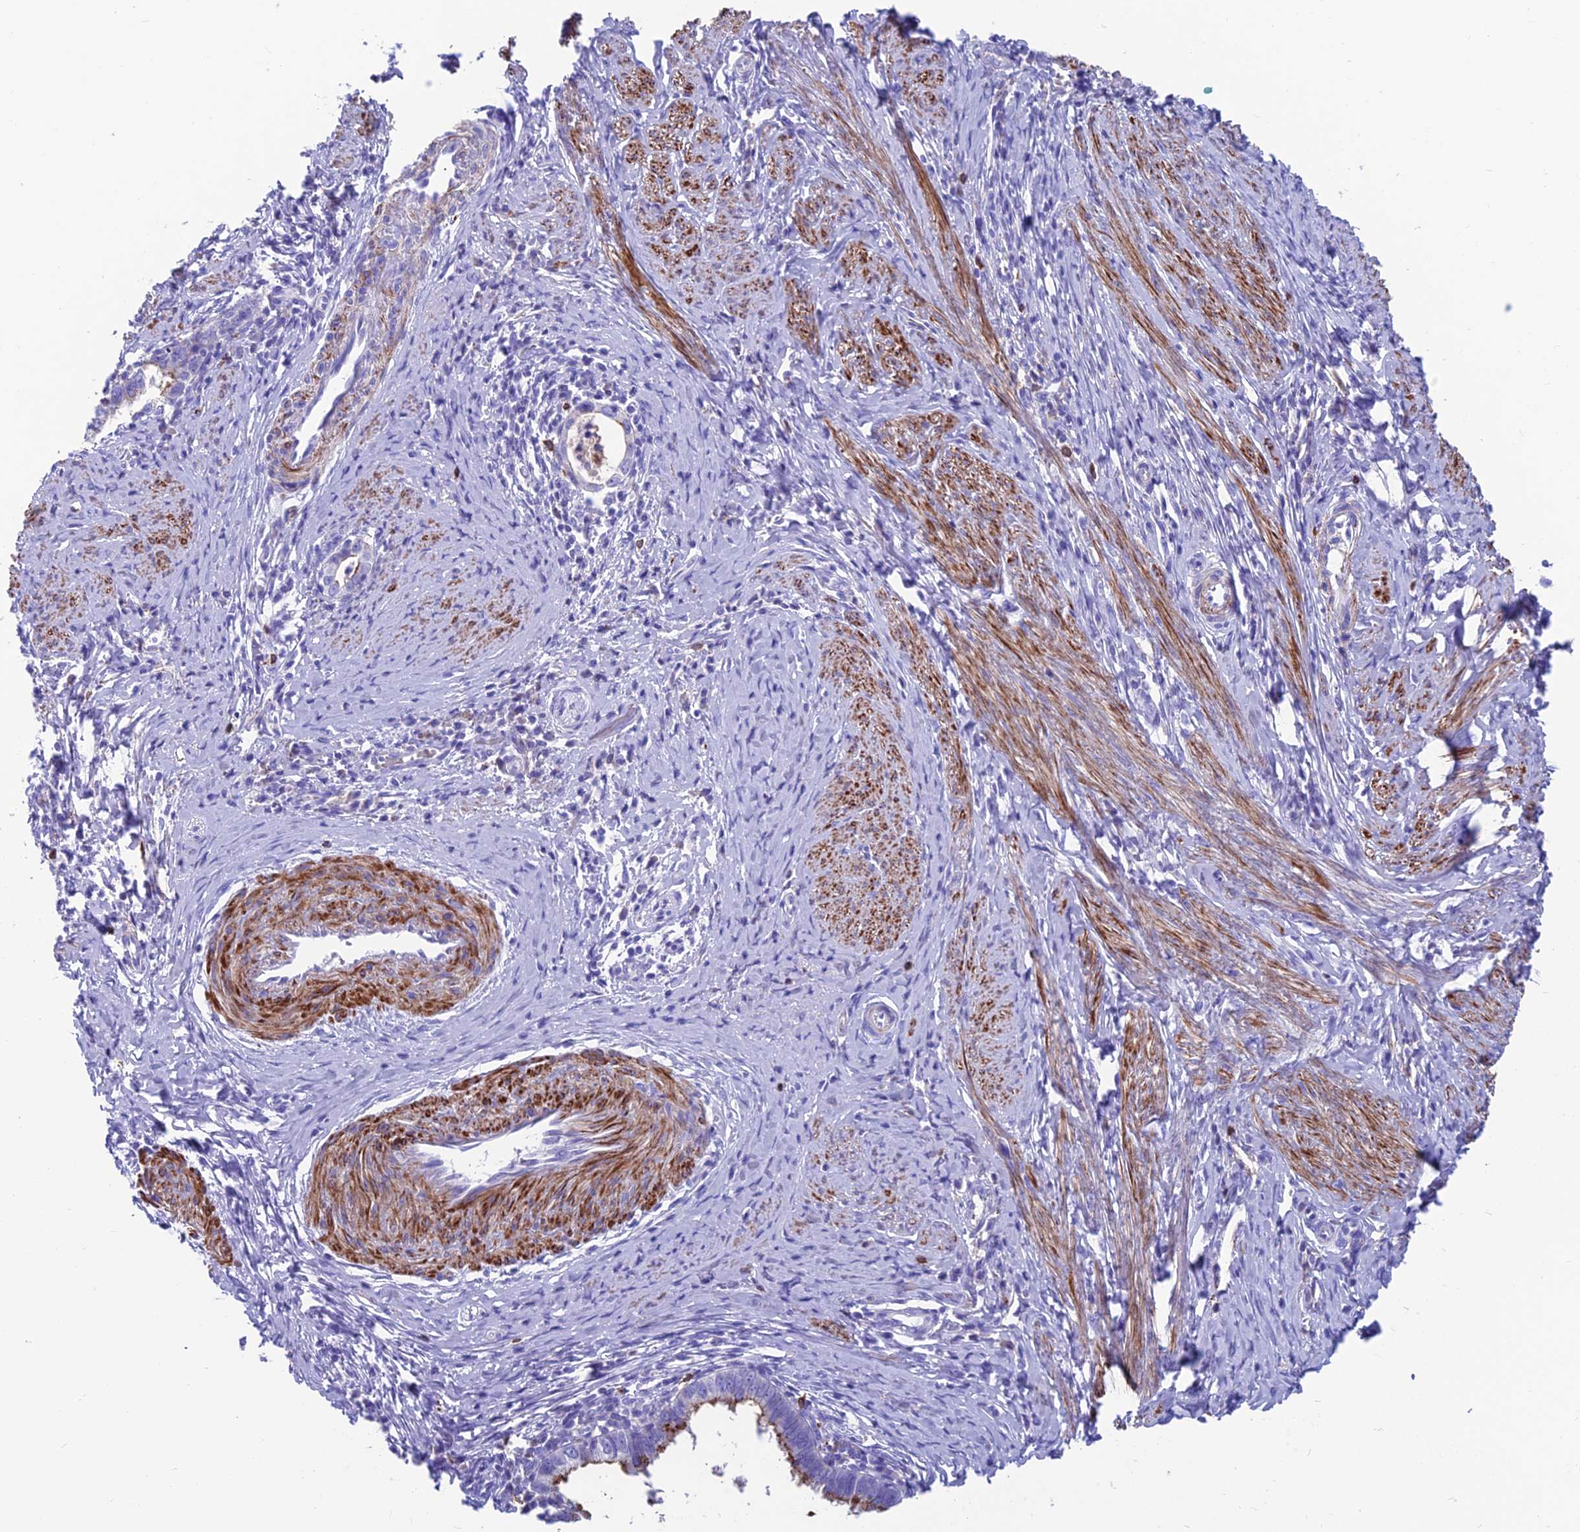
{"staining": {"intensity": "moderate", "quantity": "<25%", "location": "cytoplasmic/membranous"}, "tissue": "cervical cancer", "cell_type": "Tumor cells", "image_type": "cancer", "snomed": [{"axis": "morphology", "description": "Adenocarcinoma, NOS"}, {"axis": "topography", "description": "Cervix"}], "caption": "This photomicrograph shows IHC staining of human adenocarcinoma (cervical), with low moderate cytoplasmic/membranous positivity in about <25% of tumor cells.", "gene": "GNG11", "patient": {"sex": "female", "age": 36}}